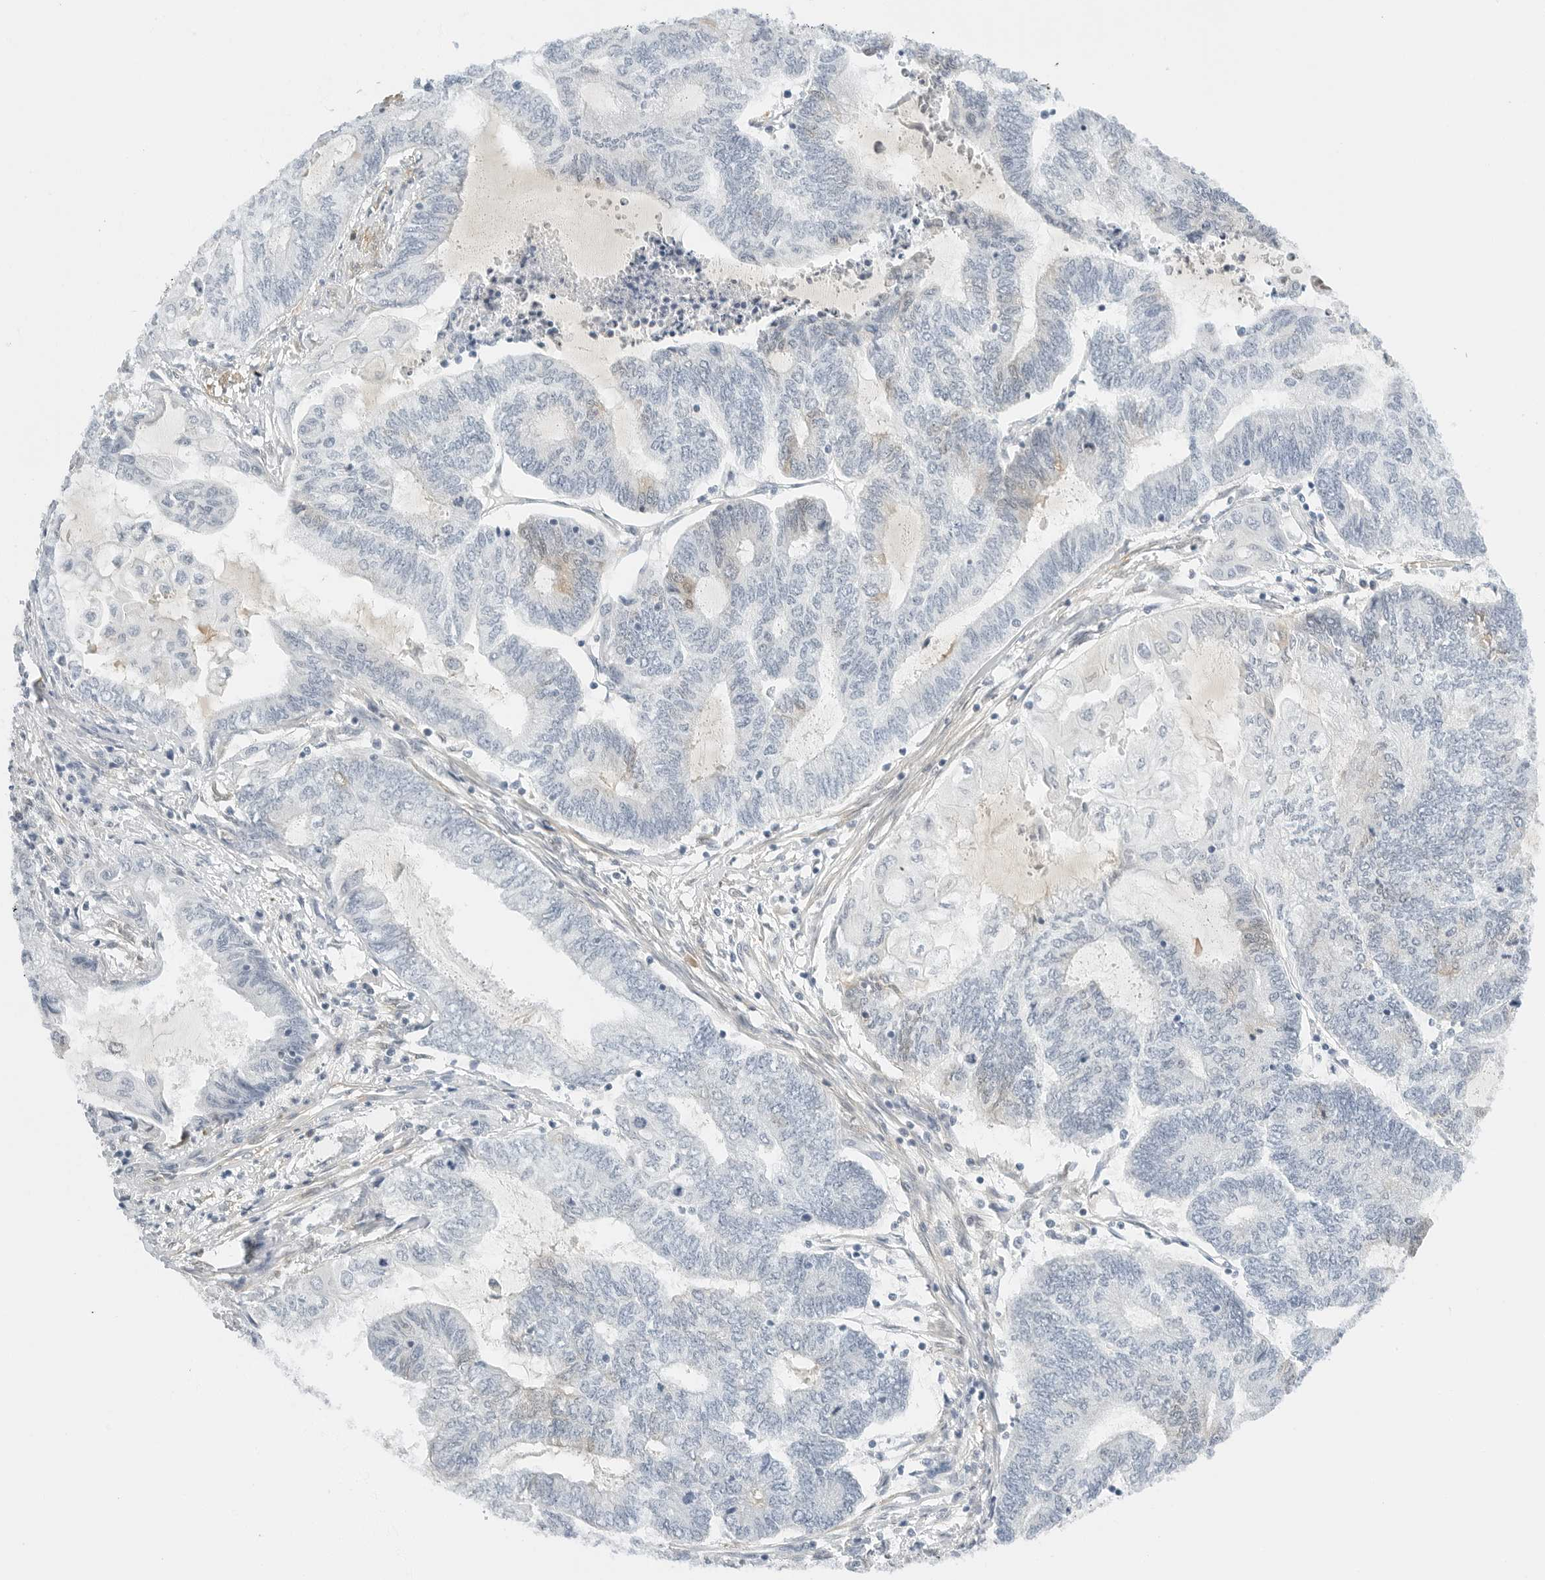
{"staining": {"intensity": "negative", "quantity": "none", "location": "none"}, "tissue": "endometrial cancer", "cell_type": "Tumor cells", "image_type": "cancer", "snomed": [{"axis": "morphology", "description": "Adenocarcinoma, NOS"}, {"axis": "topography", "description": "Uterus"}, {"axis": "topography", "description": "Endometrium"}], "caption": "Endometrial cancer was stained to show a protein in brown. There is no significant expression in tumor cells.", "gene": "PKDCC", "patient": {"sex": "female", "age": 70}}